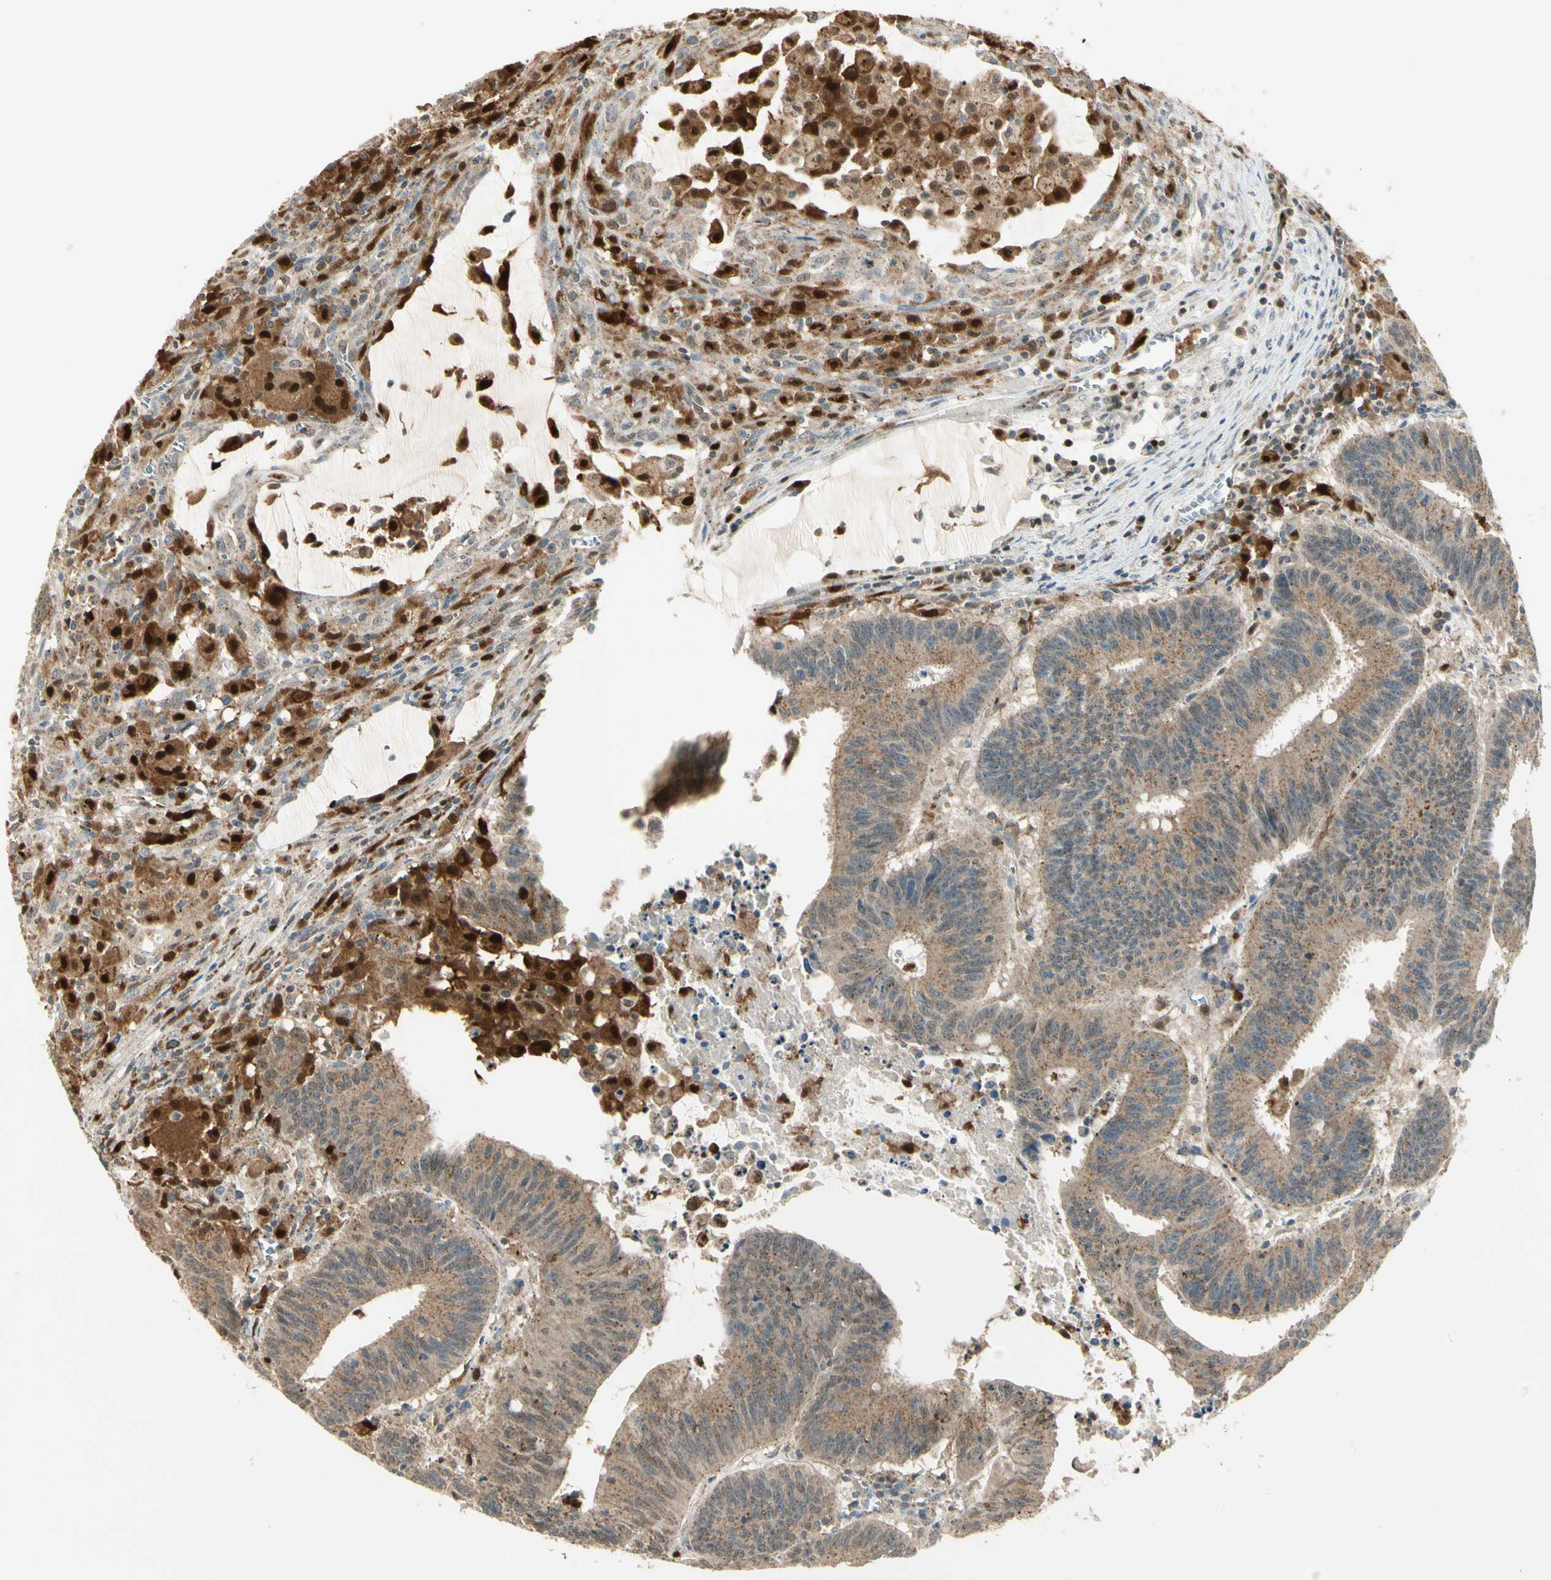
{"staining": {"intensity": "moderate", "quantity": ">75%", "location": "cytoplasmic/membranous"}, "tissue": "colorectal cancer", "cell_type": "Tumor cells", "image_type": "cancer", "snomed": [{"axis": "morphology", "description": "Adenocarcinoma, NOS"}, {"axis": "topography", "description": "Colon"}], "caption": "Immunohistochemical staining of human colorectal cancer (adenocarcinoma) reveals medium levels of moderate cytoplasmic/membranous staining in approximately >75% of tumor cells.", "gene": "LTA4H", "patient": {"sex": "male", "age": 45}}